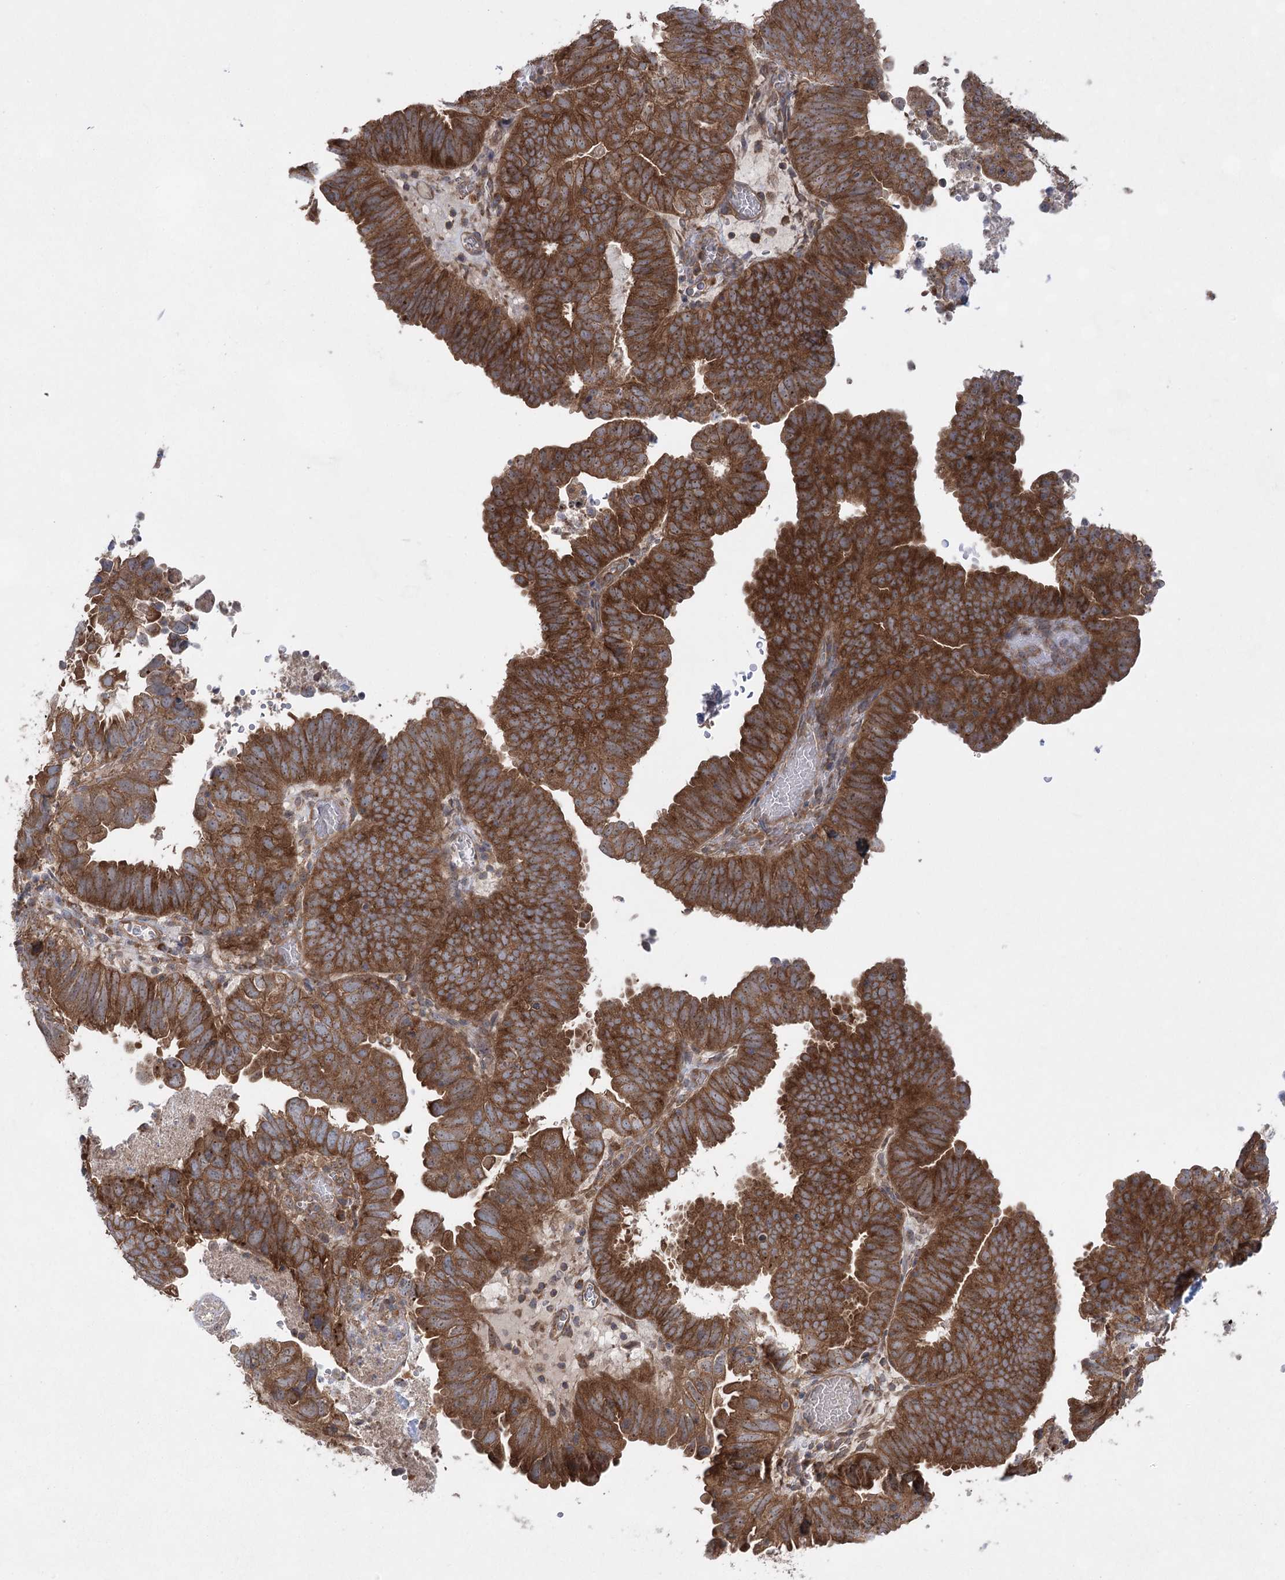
{"staining": {"intensity": "strong", "quantity": ">75%", "location": "cytoplasmic/membranous"}, "tissue": "endometrial cancer", "cell_type": "Tumor cells", "image_type": "cancer", "snomed": [{"axis": "morphology", "description": "Adenocarcinoma, NOS"}, {"axis": "topography", "description": "Uterus"}], "caption": "A brown stain highlights strong cytoplasmic/membranous expression of a protein in human endometrial adenocarcinoma tumor cells. The staining is performed using DAB brown chromogen to label protein expression. The nuclei are counter-stained blue using hematoxylin.", "gene": "EIF3A", "patient": {"sex": "female", "age": 77}}